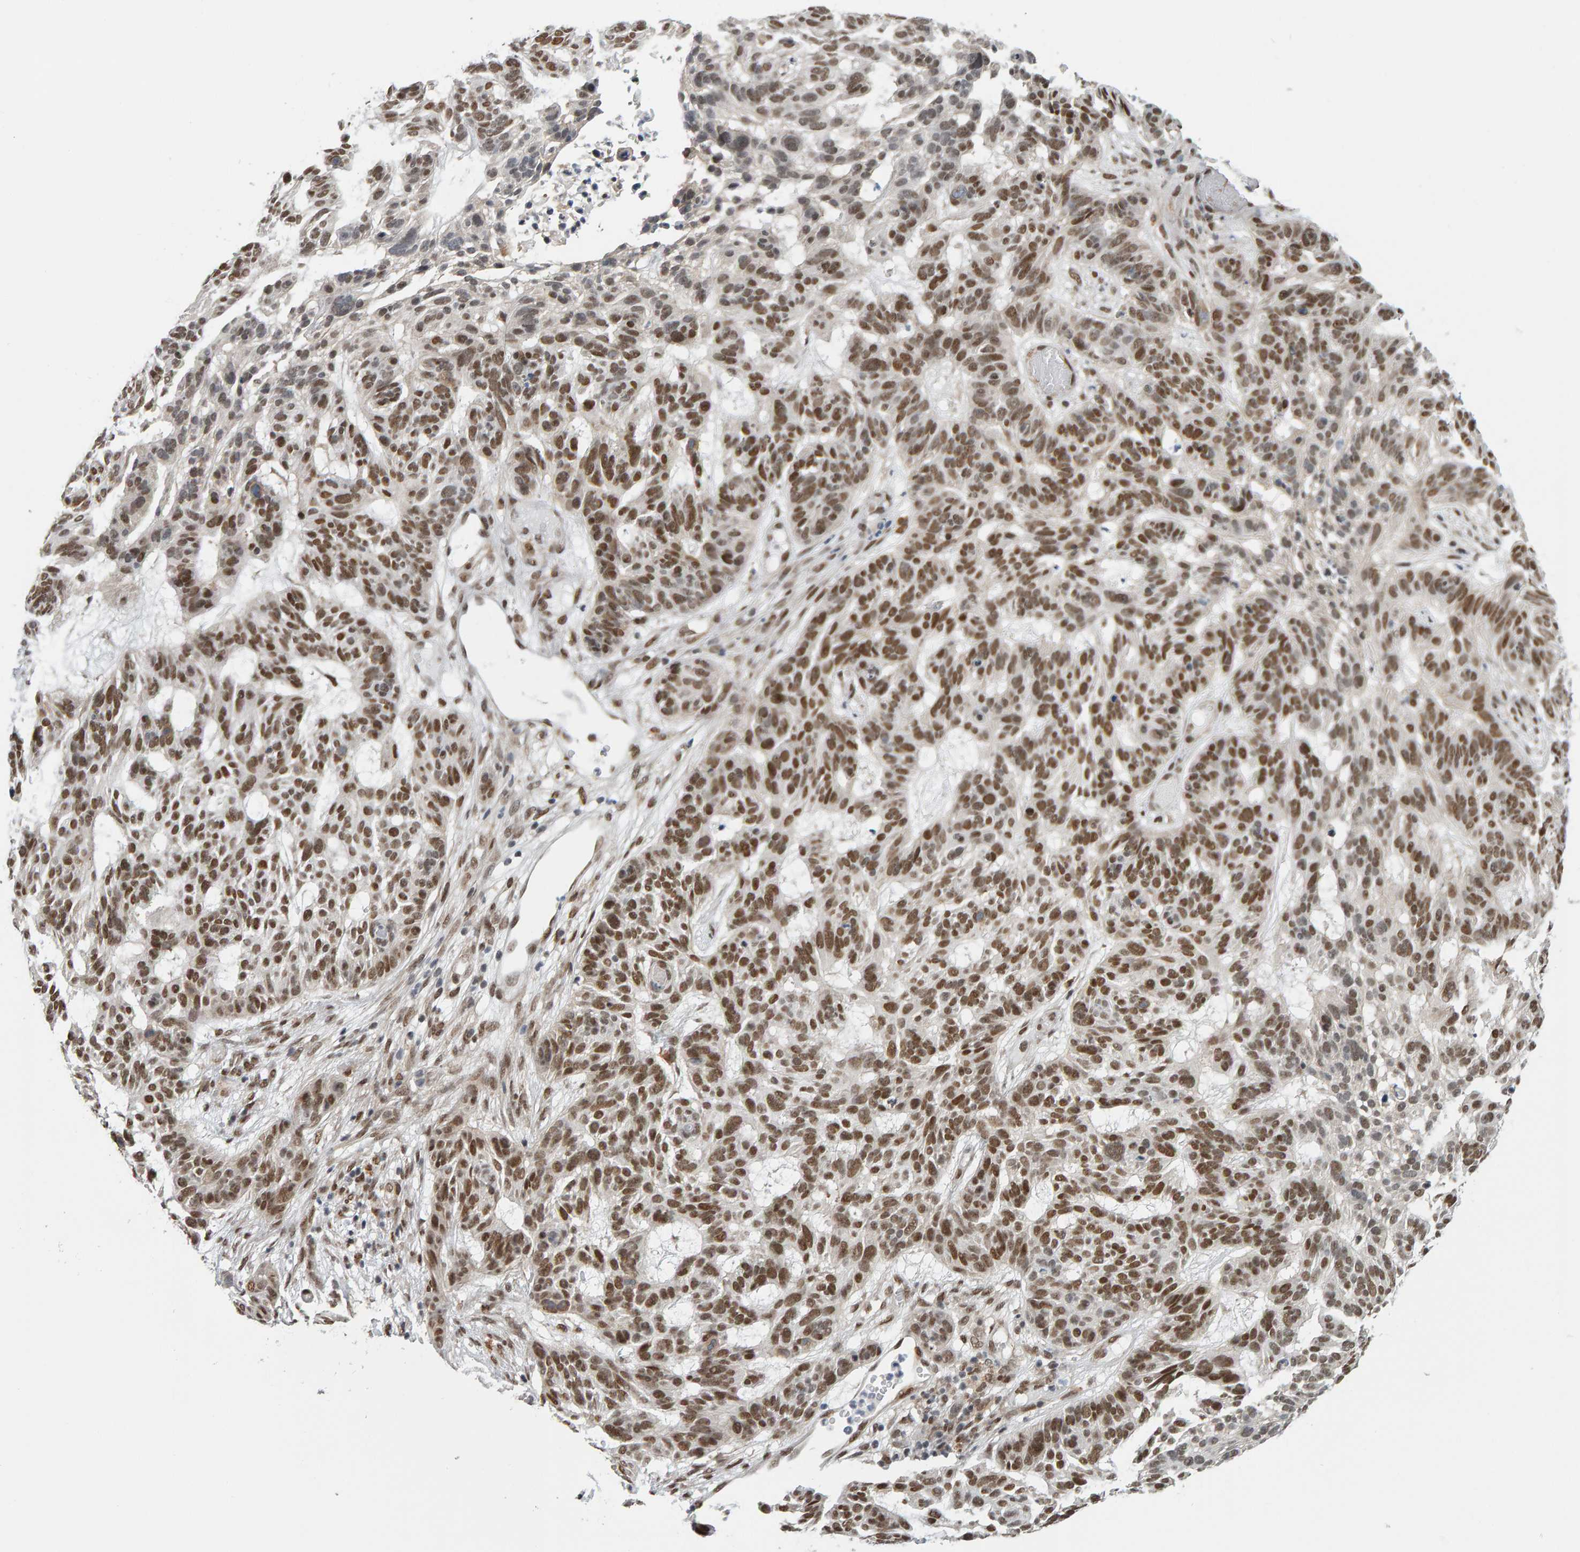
{"staining": {"intensity": "strong", "quantity": ">75%", "location": "nuclear"}, "tissue": "skin cancer", "cell_type": "Tumor cells", "image_type": "cancer", "snomed": [{"axis": "morphology", "description": "Basal cell carcinoma"}, {"axis": "topography", "description": "Skin"}], "caption": "A micrograph of human skin basal cell carcinoma stained for a protein exhibits strong nuclear brown staining in tumor cells.", "gene": "ATF7IP", "patient": {"sex": "male", "age": 85}}